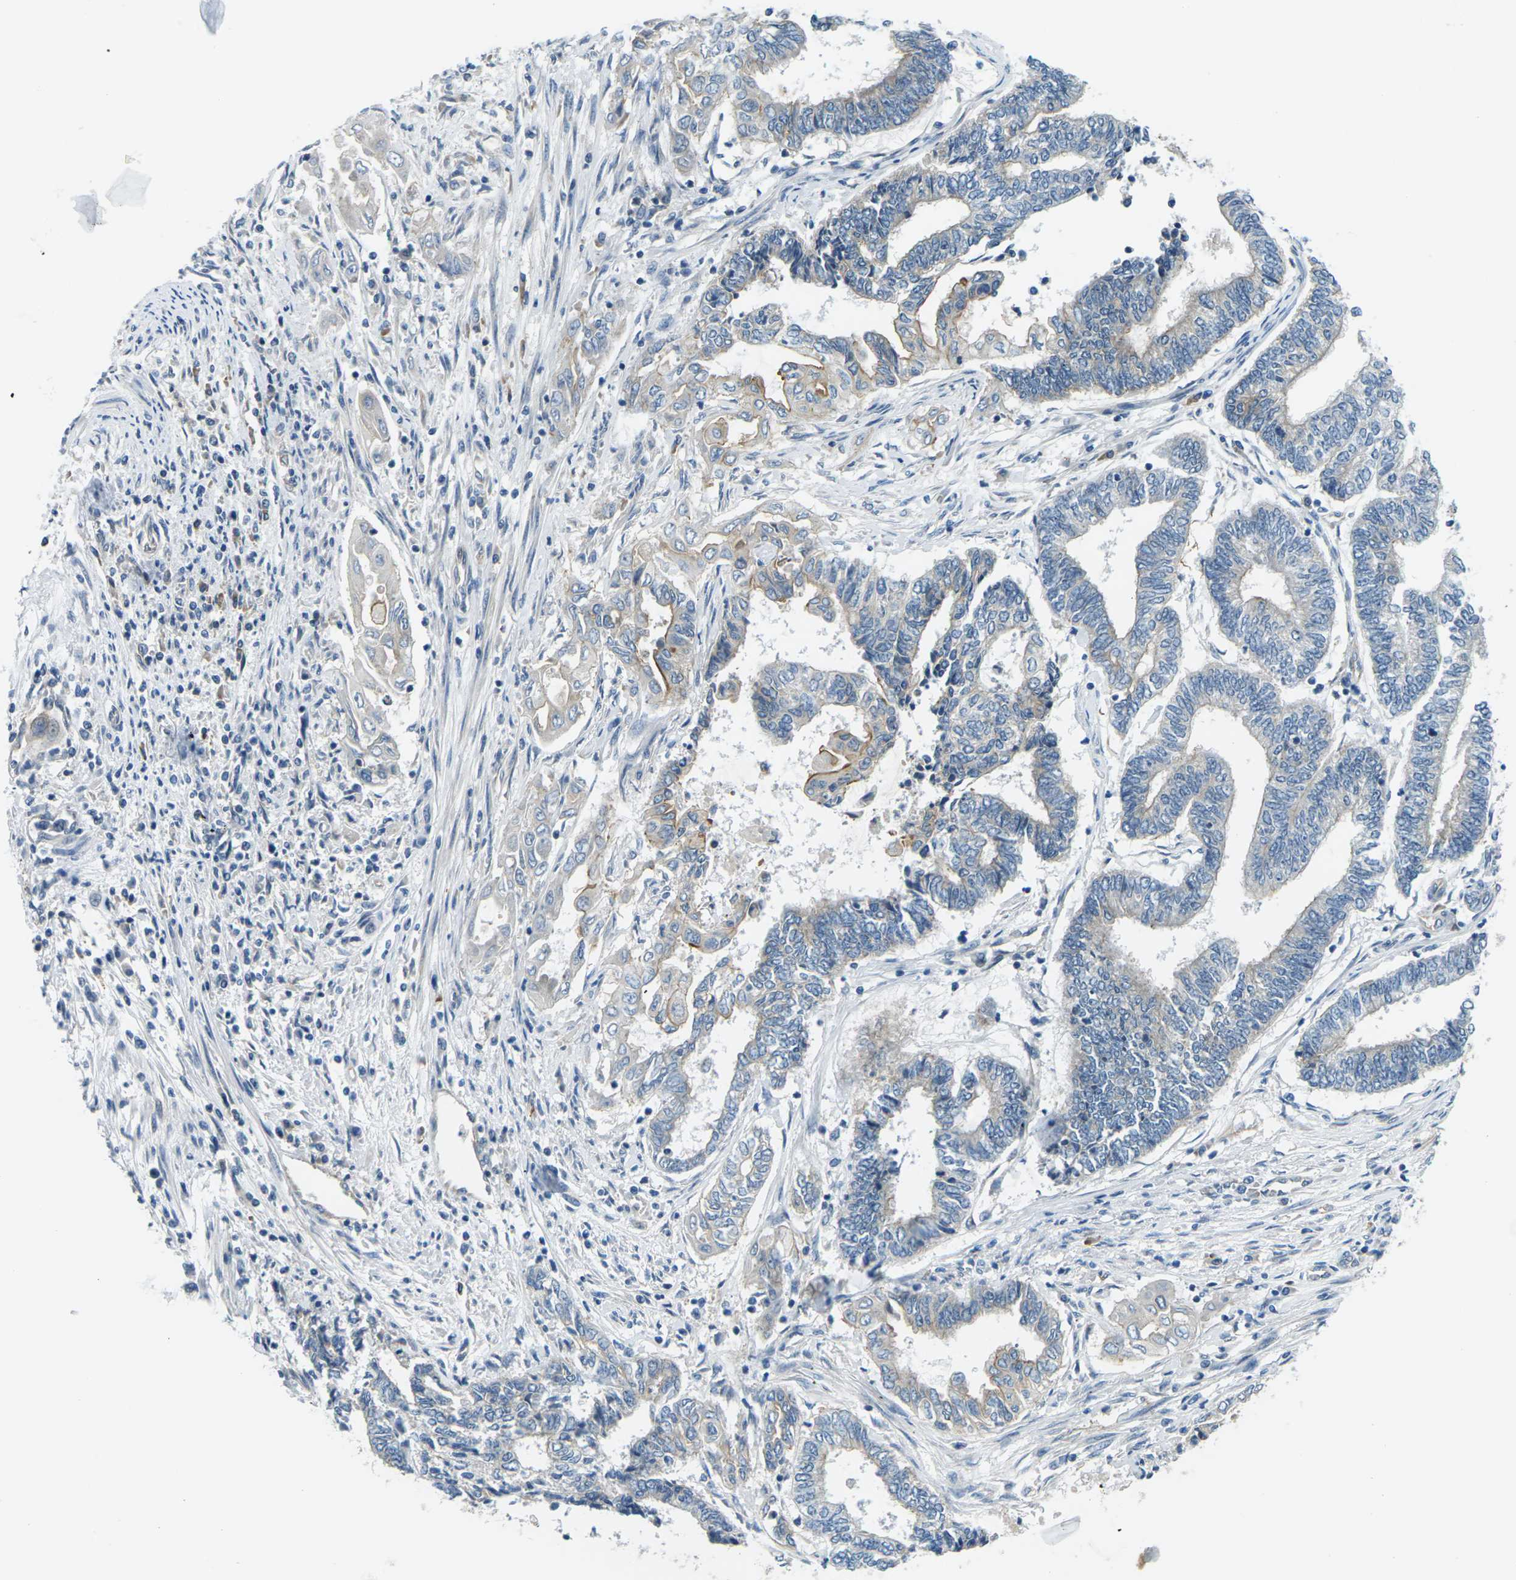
{"staining": {"intensity": "moderate", "quantity": "<25%", "location": "cytoplasmic/membranous"}, "tissue": "endometrial cancer", "cell_type": "Tumor cells", "image_type": "cancer", "snomed": [{"axis": "morphology", "description": "Adenocarcinoma, NOS"}, {"axis": "topography", "description": "Uterus"}, {"axis": "topography", "description": "Endometrium"}], "caption": "Adenocarcinoma (endometrial) stained with DAB (3,3'-diaminobenzidine) IHC displays low levels of moderate cytoplasmic/membranous positivity in approximately <25% of tumor cells. (DAB (3,3'-diaminobenzidine) IHC with brightfield microscopy, high magnification).", "gene": "SLC13A3", "patient": {"sex": "female", "age": 70}}